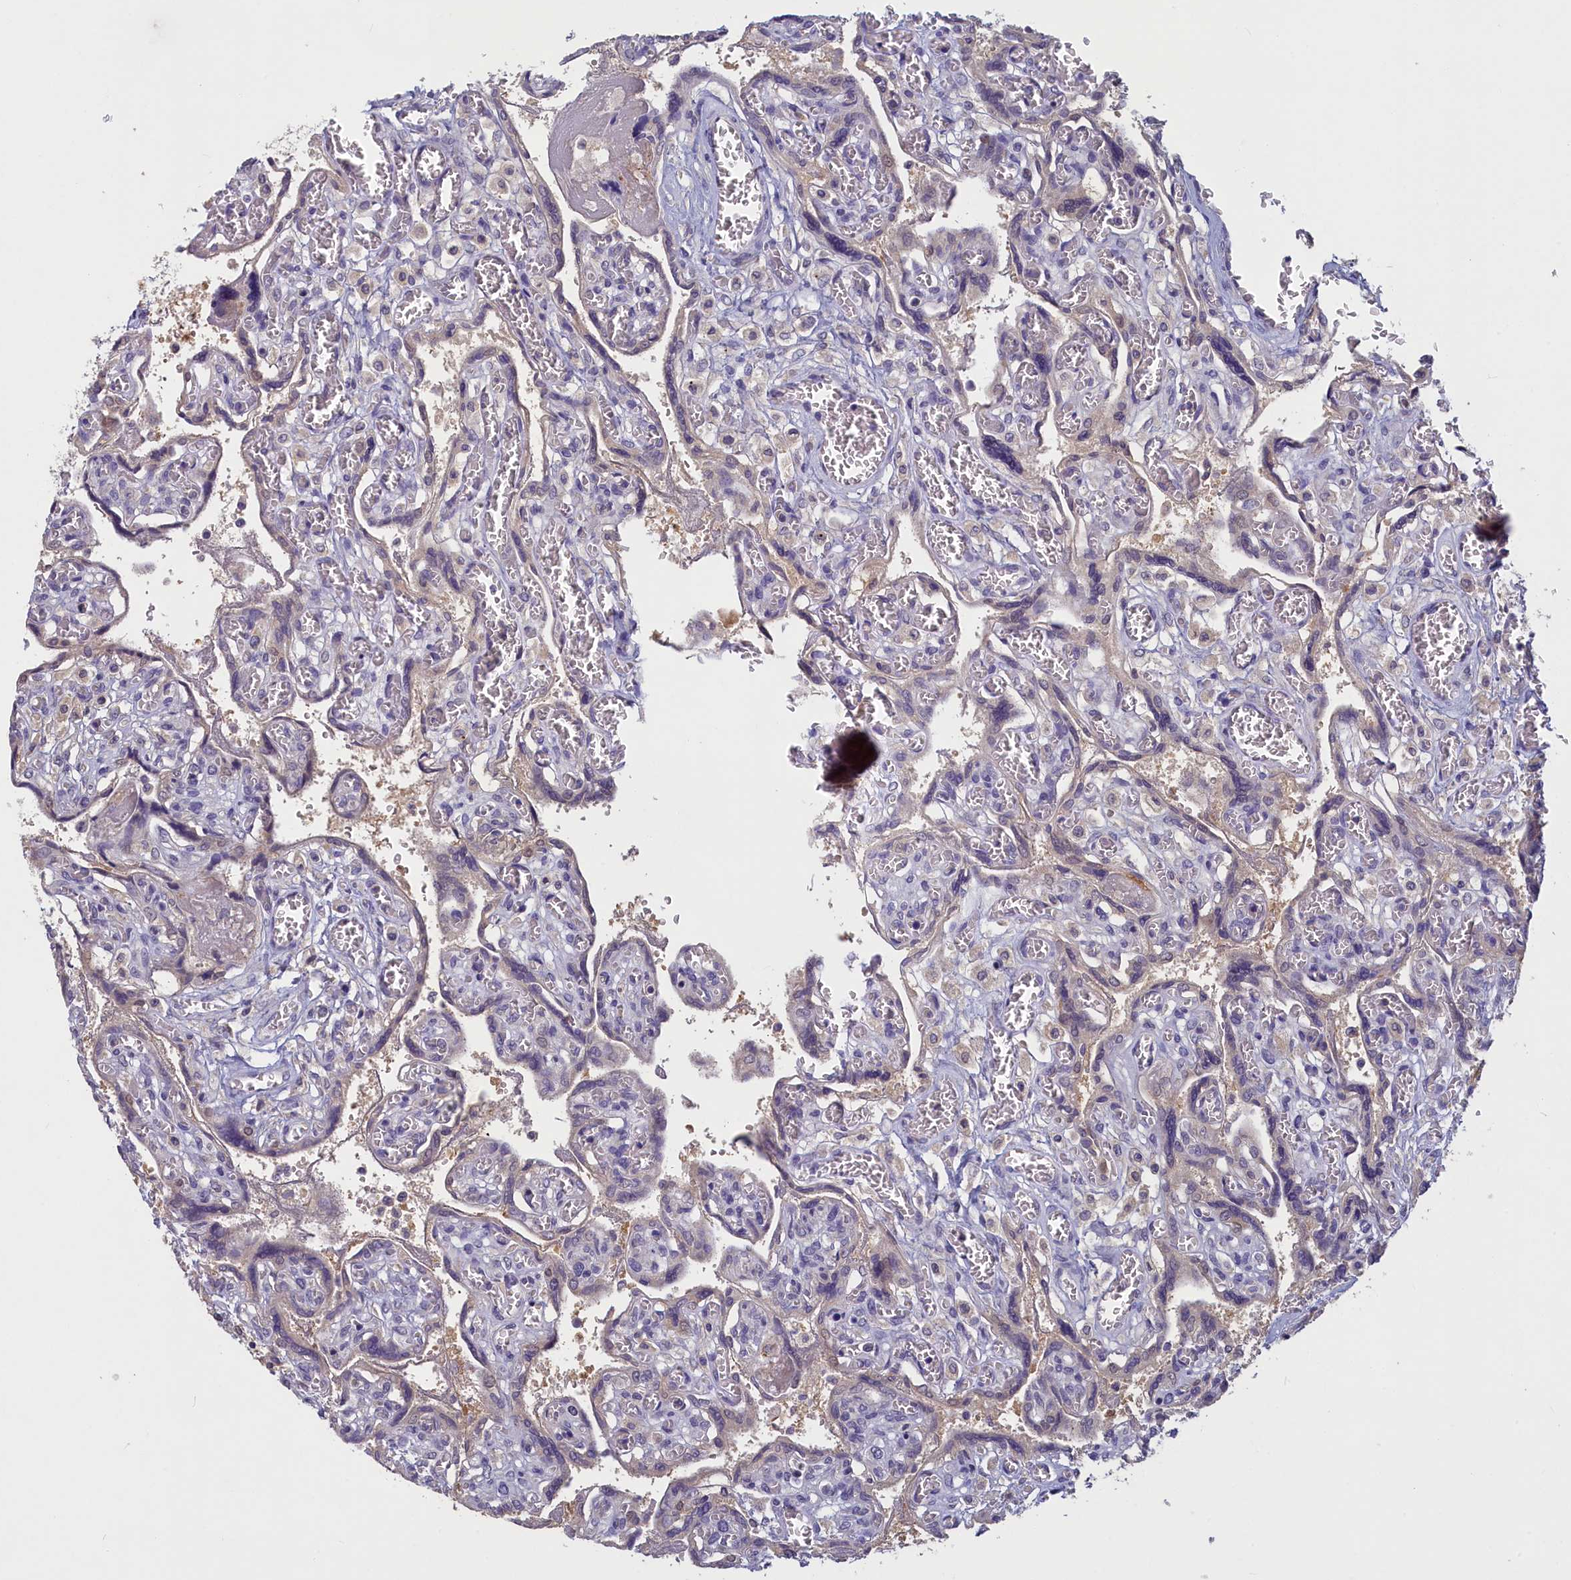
{"staining": {"intensity": "moderate", "quantity": "25%-75%", "location": "cytoplasmic/membranous,nuclear"}, "tissue": "placenta", "cell_type": "Trophoblastic cells", "image_type": "normal", "snomed": [{"axis": "morphology", "description": "Normal tissue, NOS"}, {"axis": "topography", "description": "Placenta"}], "caption": "Immunohistochemistry photomicrograph of normal human placenta stained for a protein (brown), which demonstrates medium levels of moderate cytoplasmic/membranous,nuclear staining in about 25%-75% of trophoblastic cells.", "gene": "UCHL3", "patient": {"sex": "female", "age": 39}}